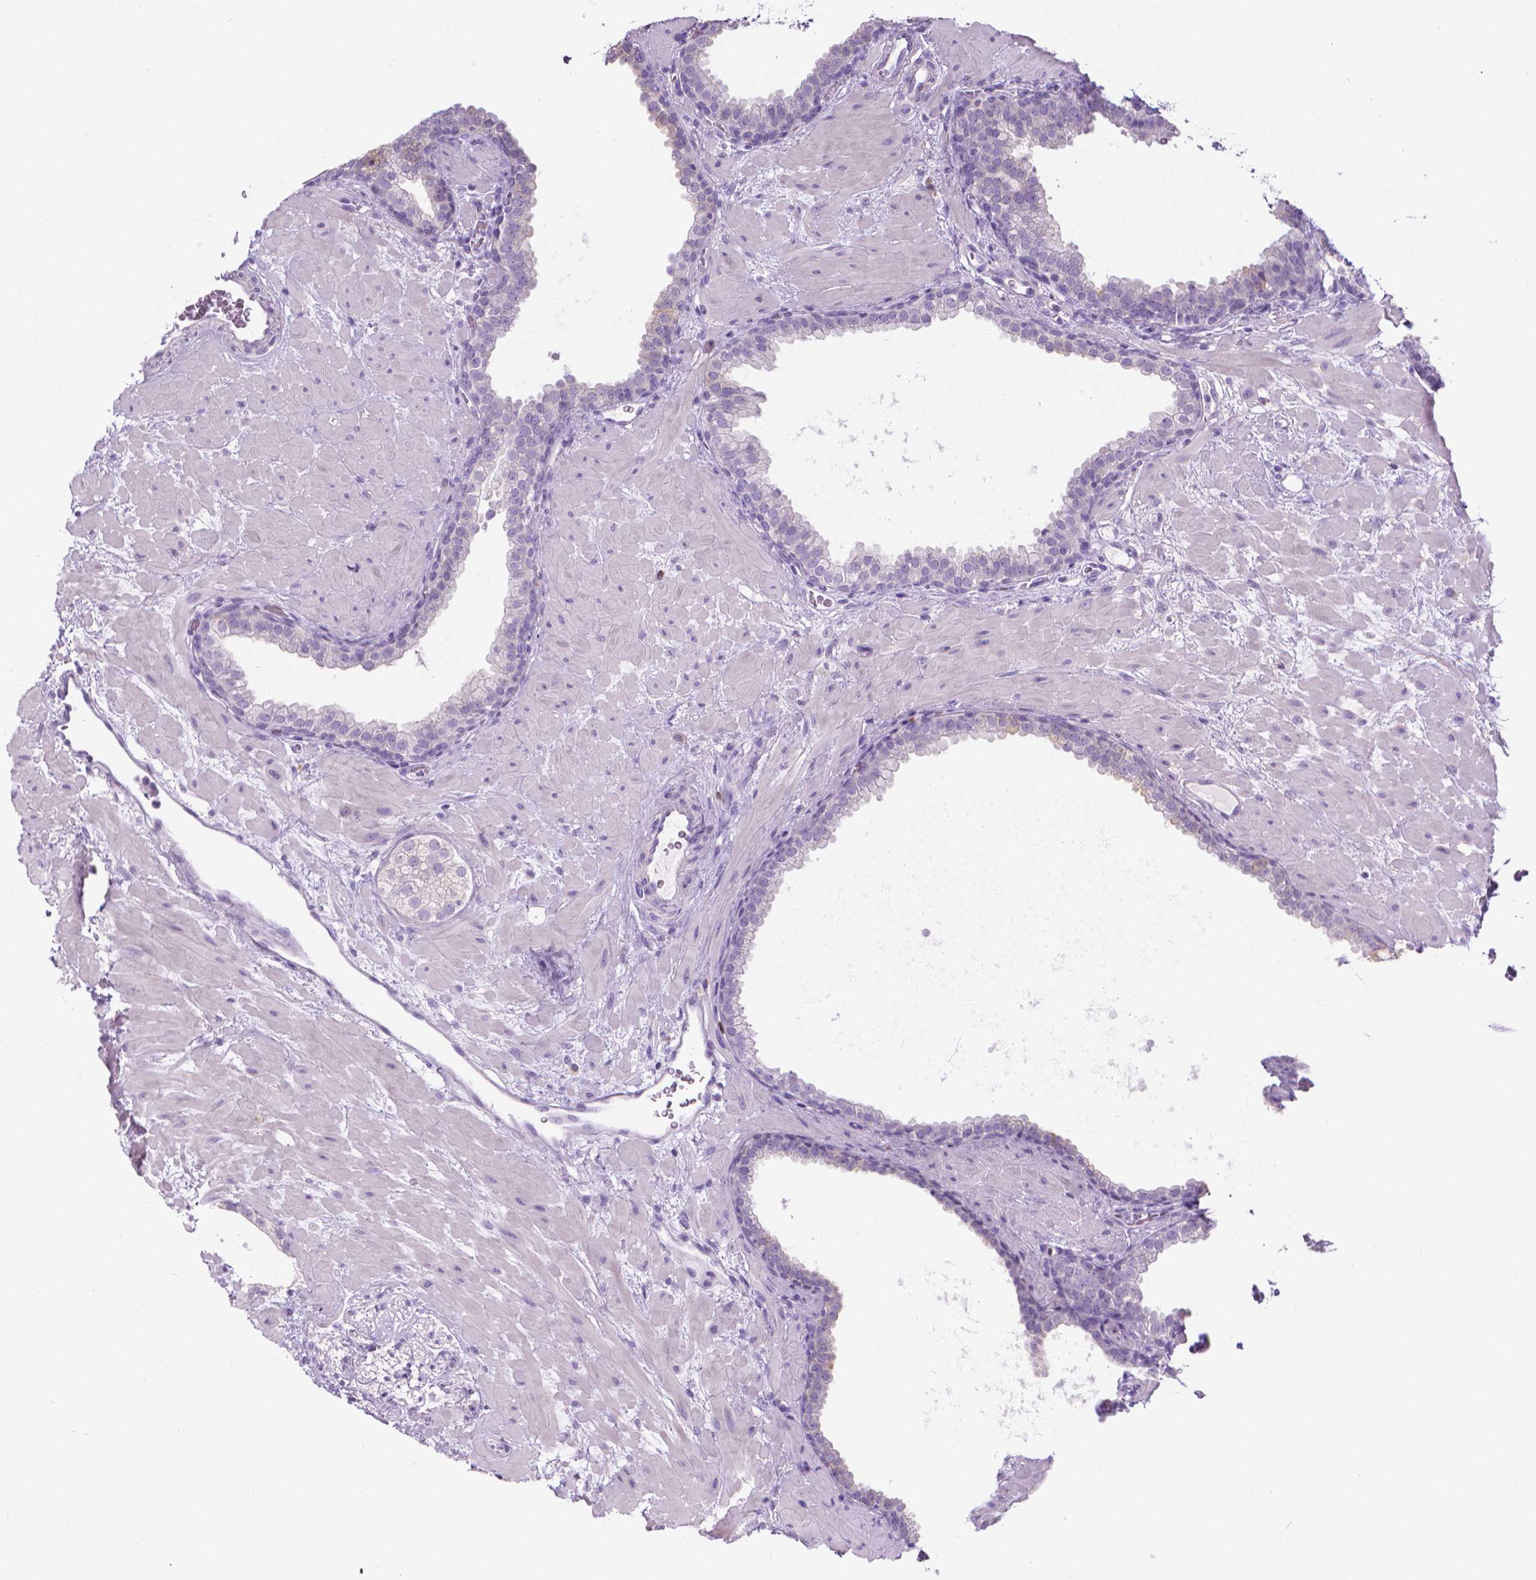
{"staining": {"intensity": "negative", "quantity": "none", "location": "none"}, "tissue": "prostate cancer", "cell_type": "Tumor cells", "image_type": "cancer", "snomed": [{"axis": "morphology", "description": "Adenocarcinoma, Low grade"}, {"axis": "topography", "description": "Prostate"}], "caption": "This photomicrograph is of prostate cancer (low-grade adenocarcinoma) stained with IHC to label a protein in brown with the nuclei are counter-stained blue. There is no staining in tumor cells.", "gene": "SPAG6", "patient": {"sex": "male", "age": 68}}